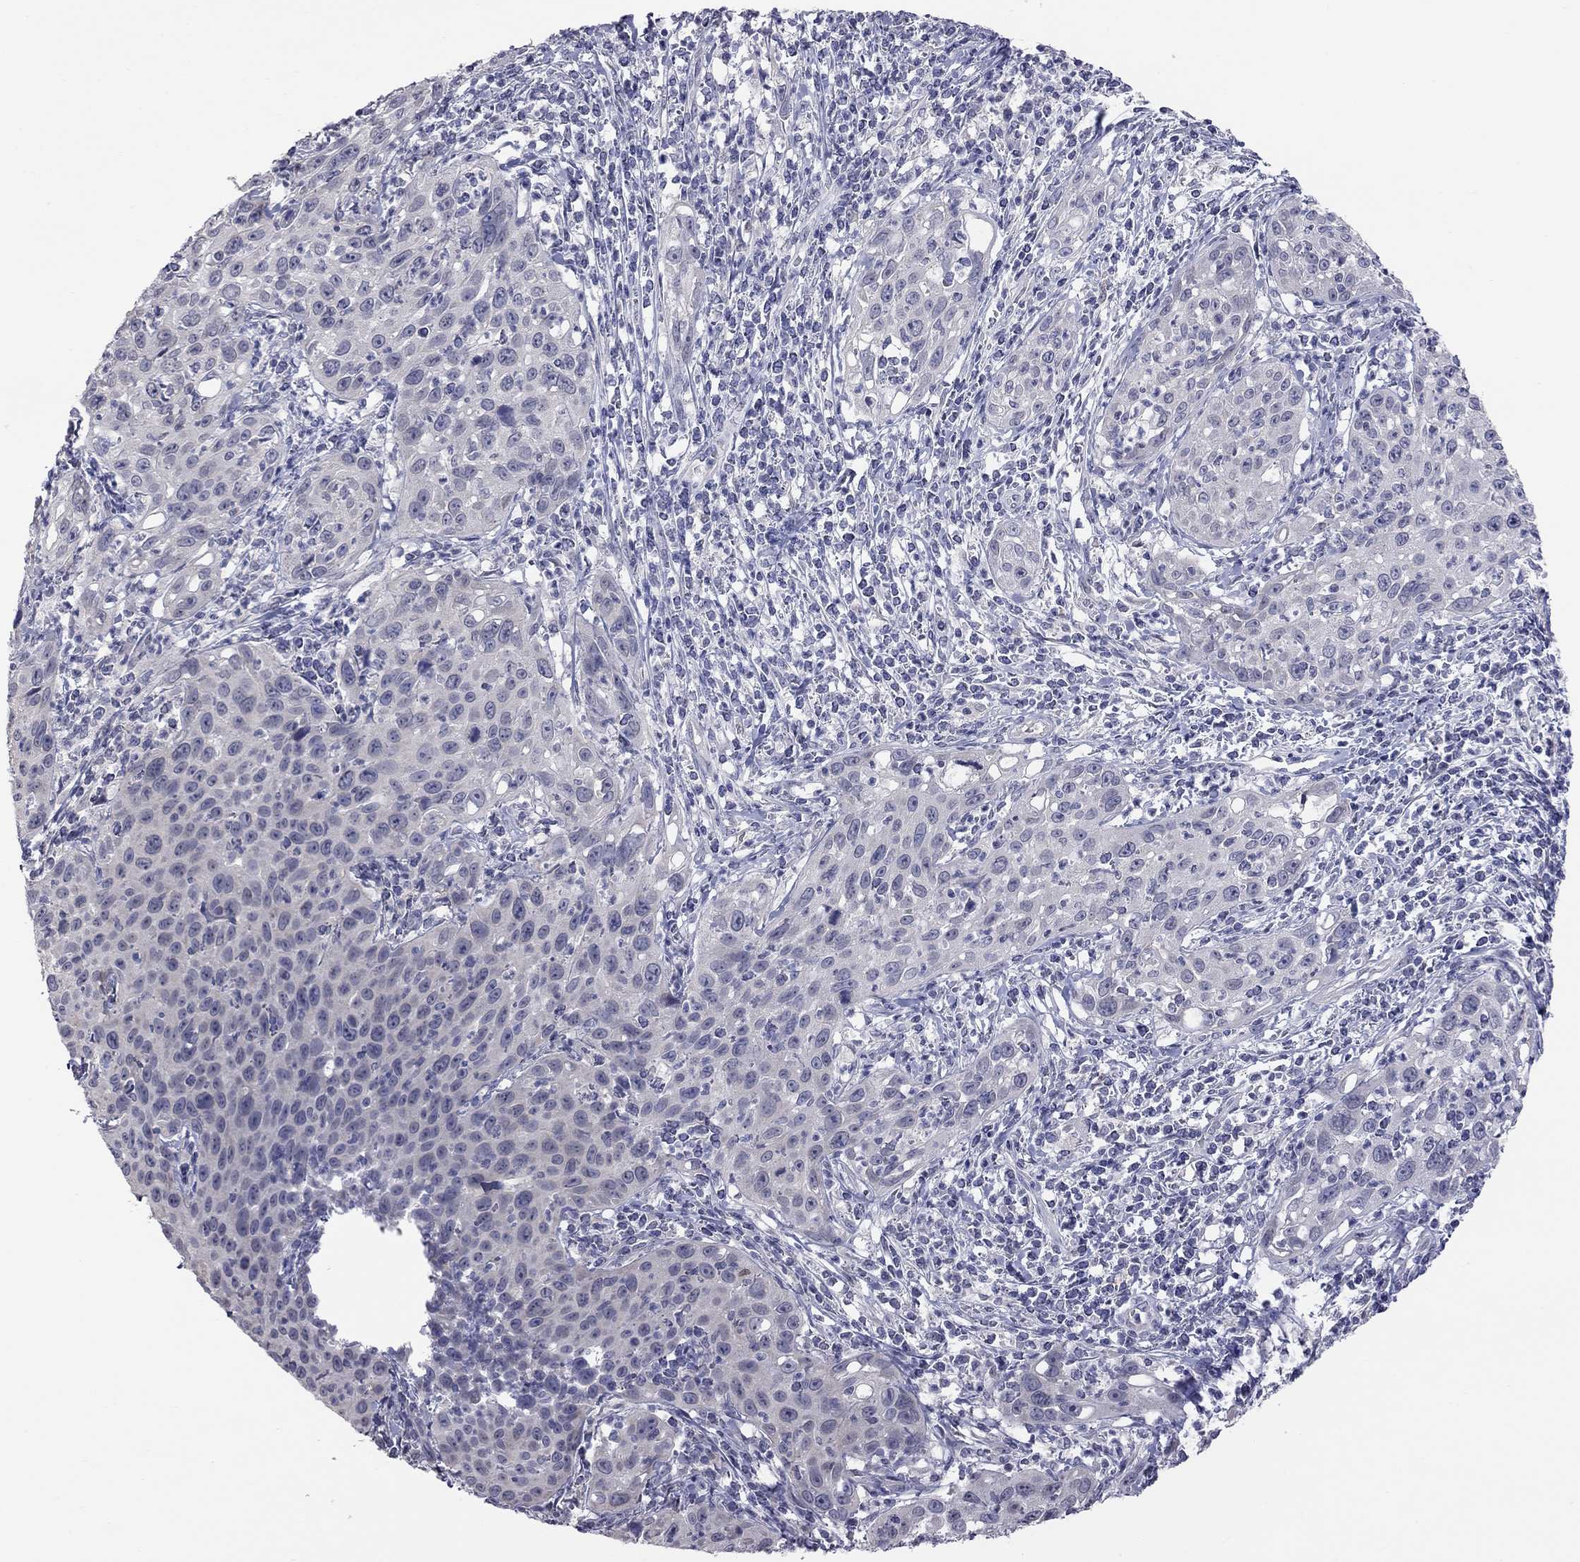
{"staining": {"intensity": "negative", "quantity": "none", "location": "none"}, "tissue": "cervical cancer", "cell_type": "Tumor cells", "image_type": "cancer", "snomed": [{"axis": "morphology", "description": "Squamous cell carcinoma, NOS"}, {"axis": "topography", "description": "Cervix"}], "caption": "An image of cervical cancer (squamous cell carcinoma) stained for a protein shows no brown staining in tumor cells.", "gene": "HYLS1", "patient": {"sex": "female", "age": 26}}